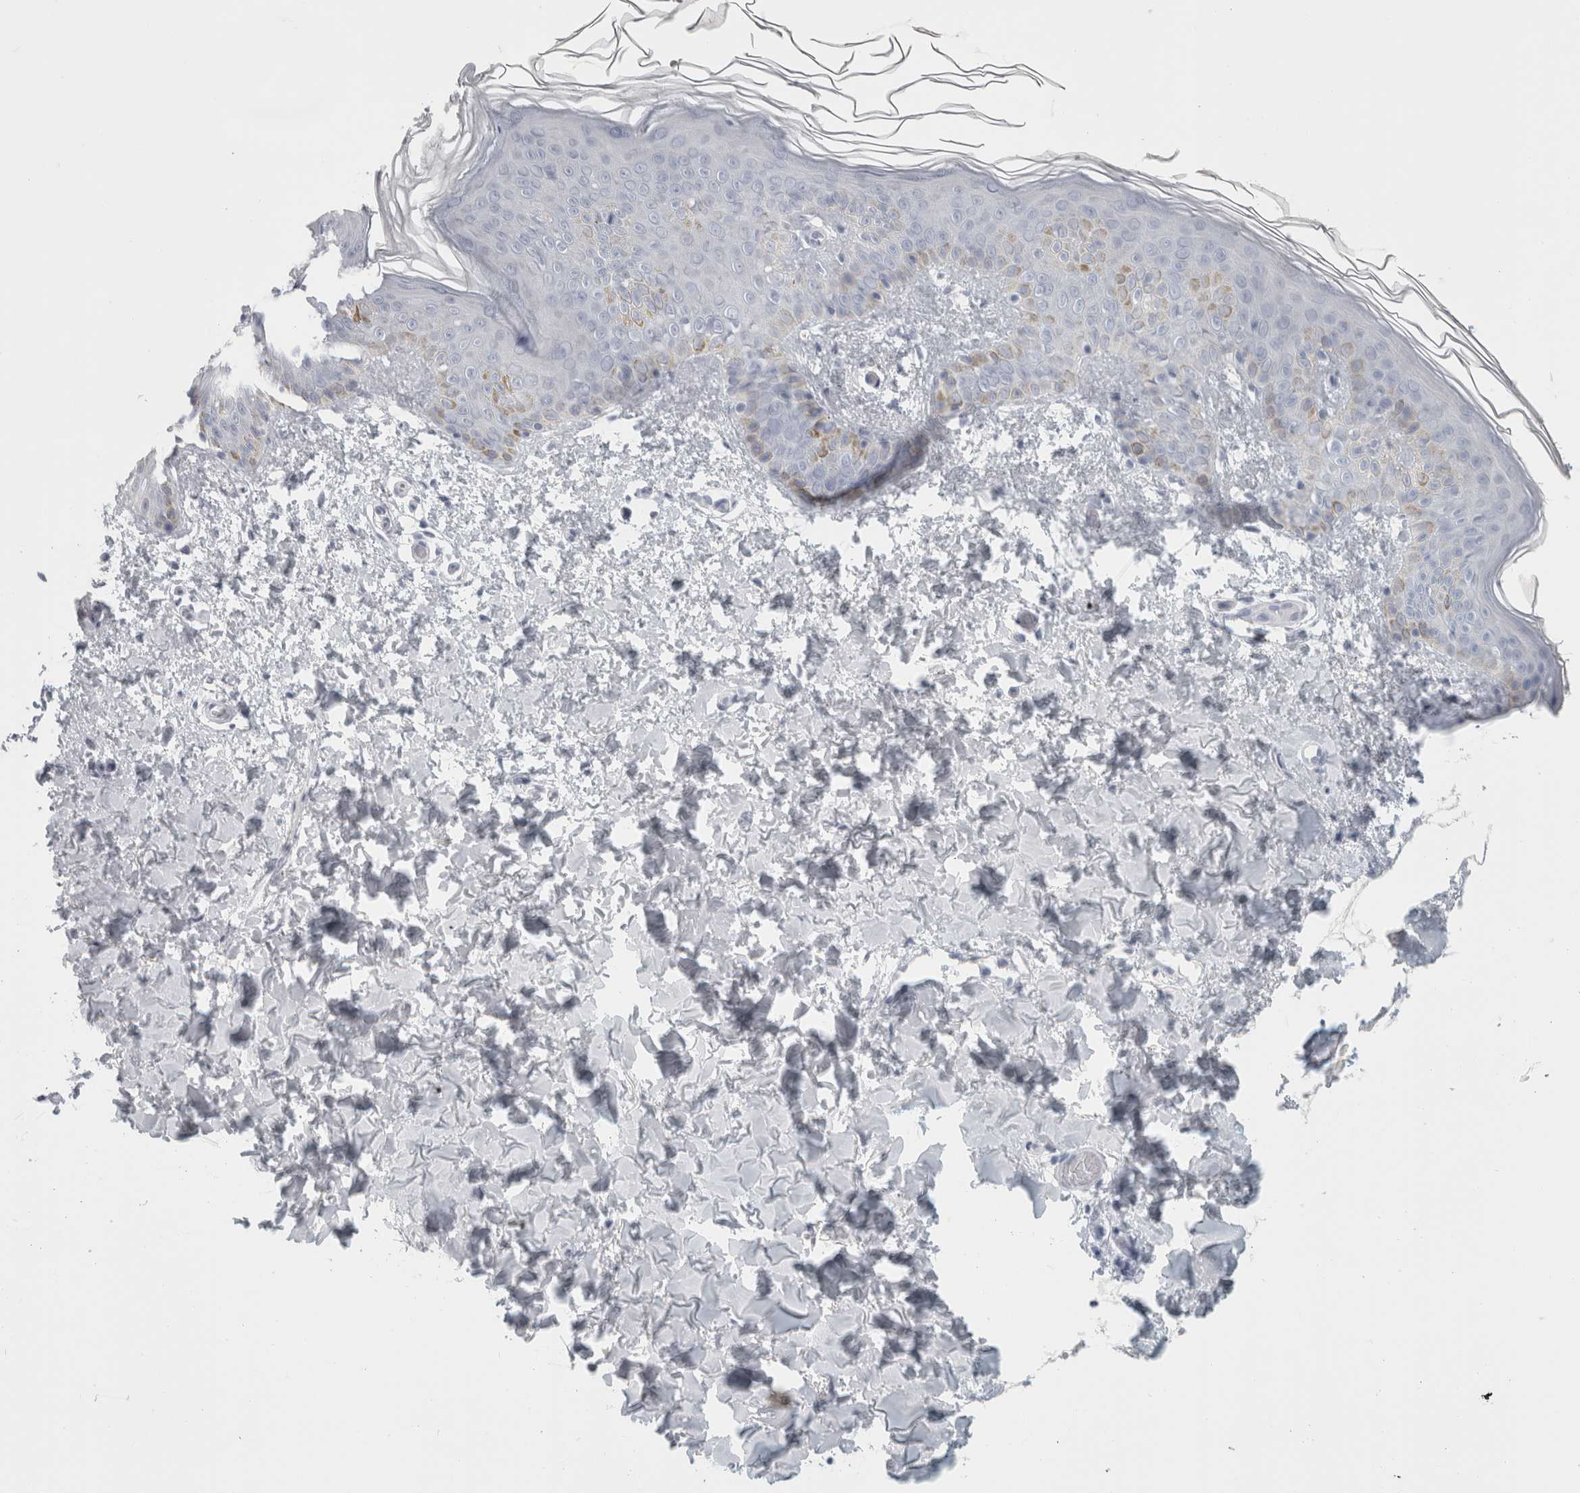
{"staining": {"intensity": "negative", "quantity": "none", "location": "none"}, "tissue": "skin", "cell_type": "Fibroblasts", "image_type": "normal", "snomed": [{"axis": "morphology", "description": "Normal tissue, NOS"}, {"axis": "morphology", "description": "Neoplasm, benign, NOS"}, {"axis": "topography", "description": "Skin"}, {"axis": "topography", "description": "Soft tissue"}], "caption": "A high-resolution micrograph shows IHC staining of unremarkable skin, which displays no significant staining in fibroblasts.", "gene": "SLC28A3", "patient": {"sex": "male", "age": 26}}